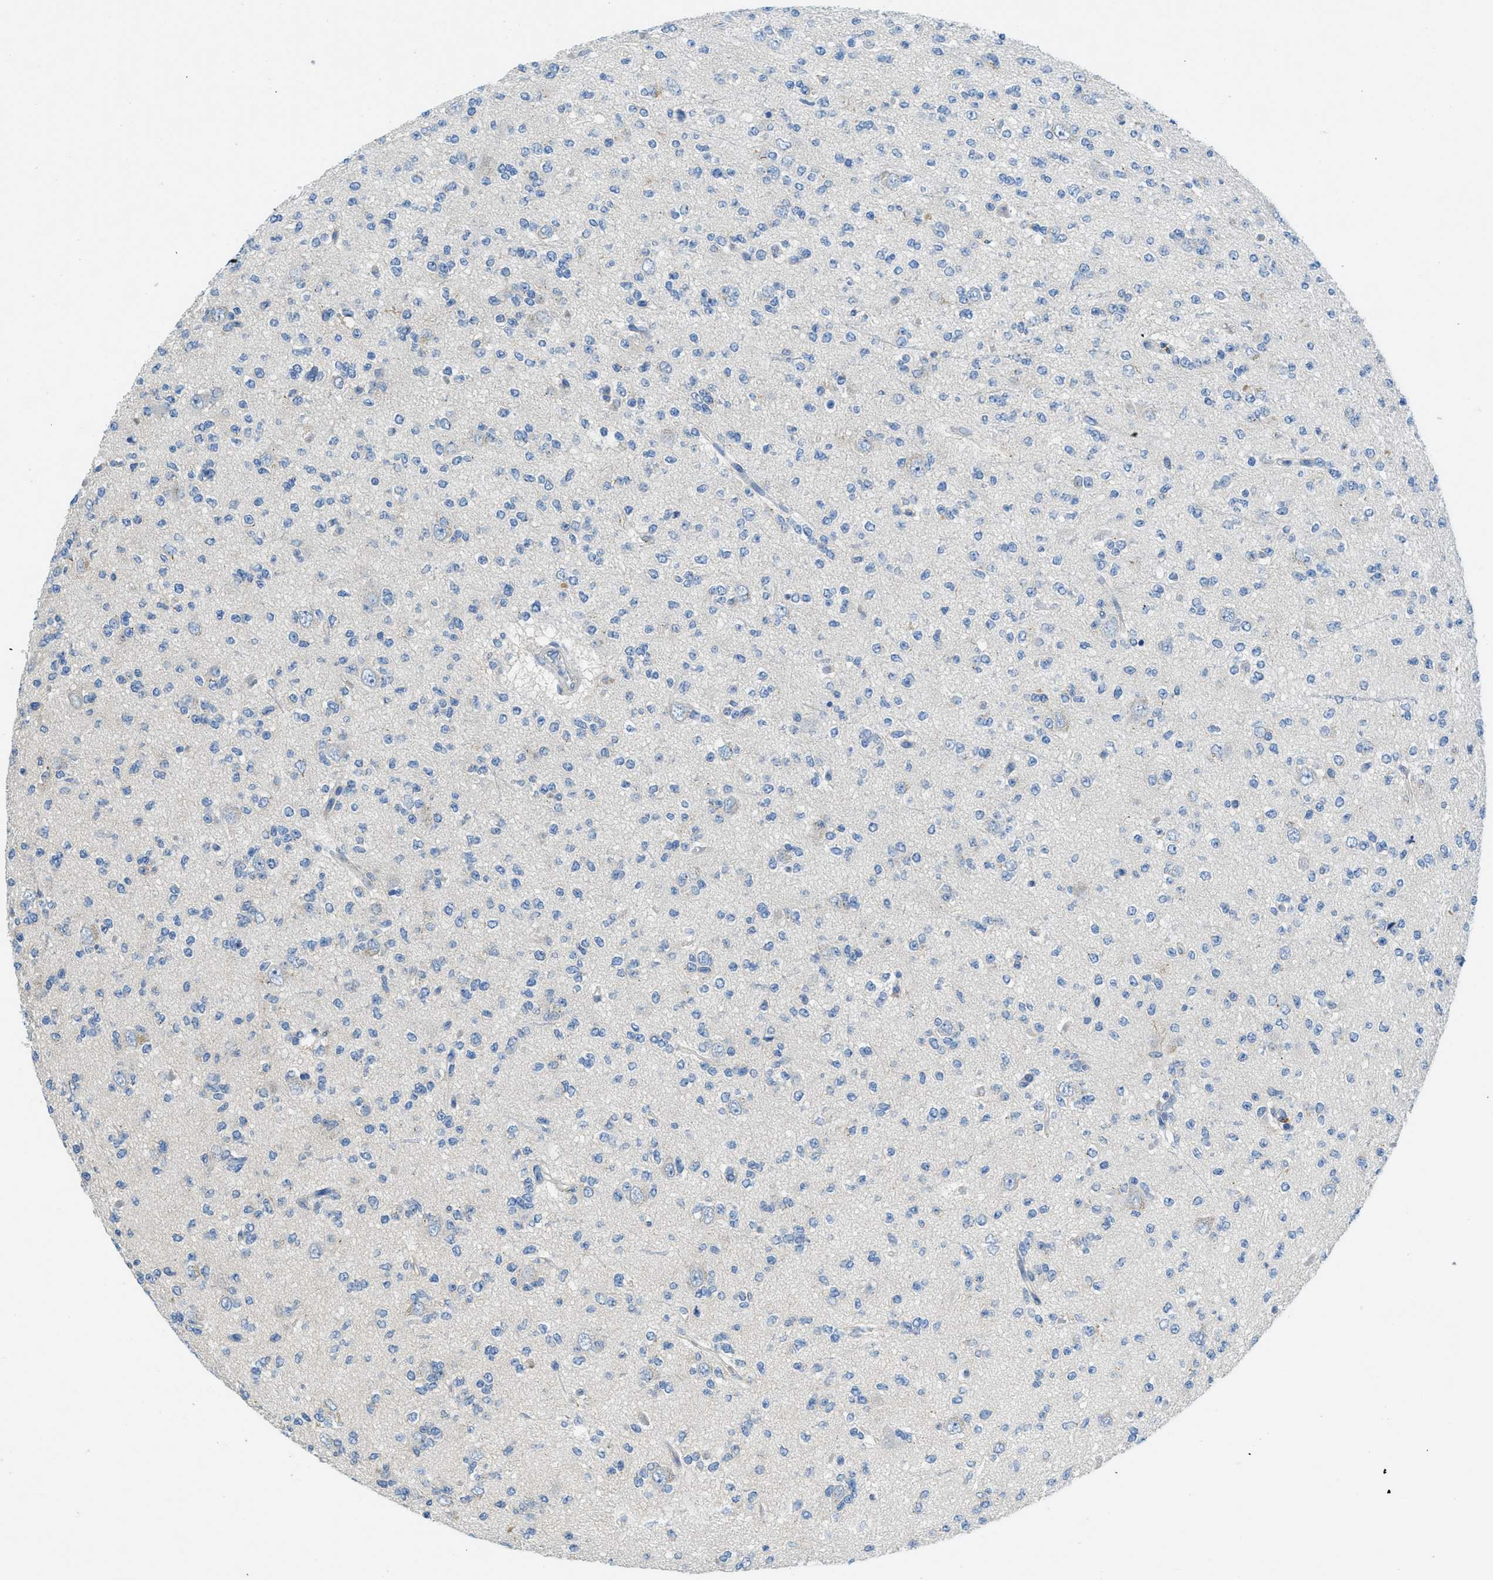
{"staining": {"intensity": "negative", "quantity": "none", "location": "none"}, "tissue": "glioma", "cell_type": "Tumor cells", "image_type": "cancer", "snomed": [{"axis": "morphology", "description": "Glioma, malignant, Low grade"}, {"axis": "topography", "description": "Brain"}], "caption": "Immunohistochemistry photomicrograph of neoplastic tissue: human malignant low-grade glioma stained with DAB (3,3'-diaminobenzidine) reveals no significant protein positivity in tumor cells.", "gene": "RIPK2", "patient": {"sex": "male", "age": 38}}